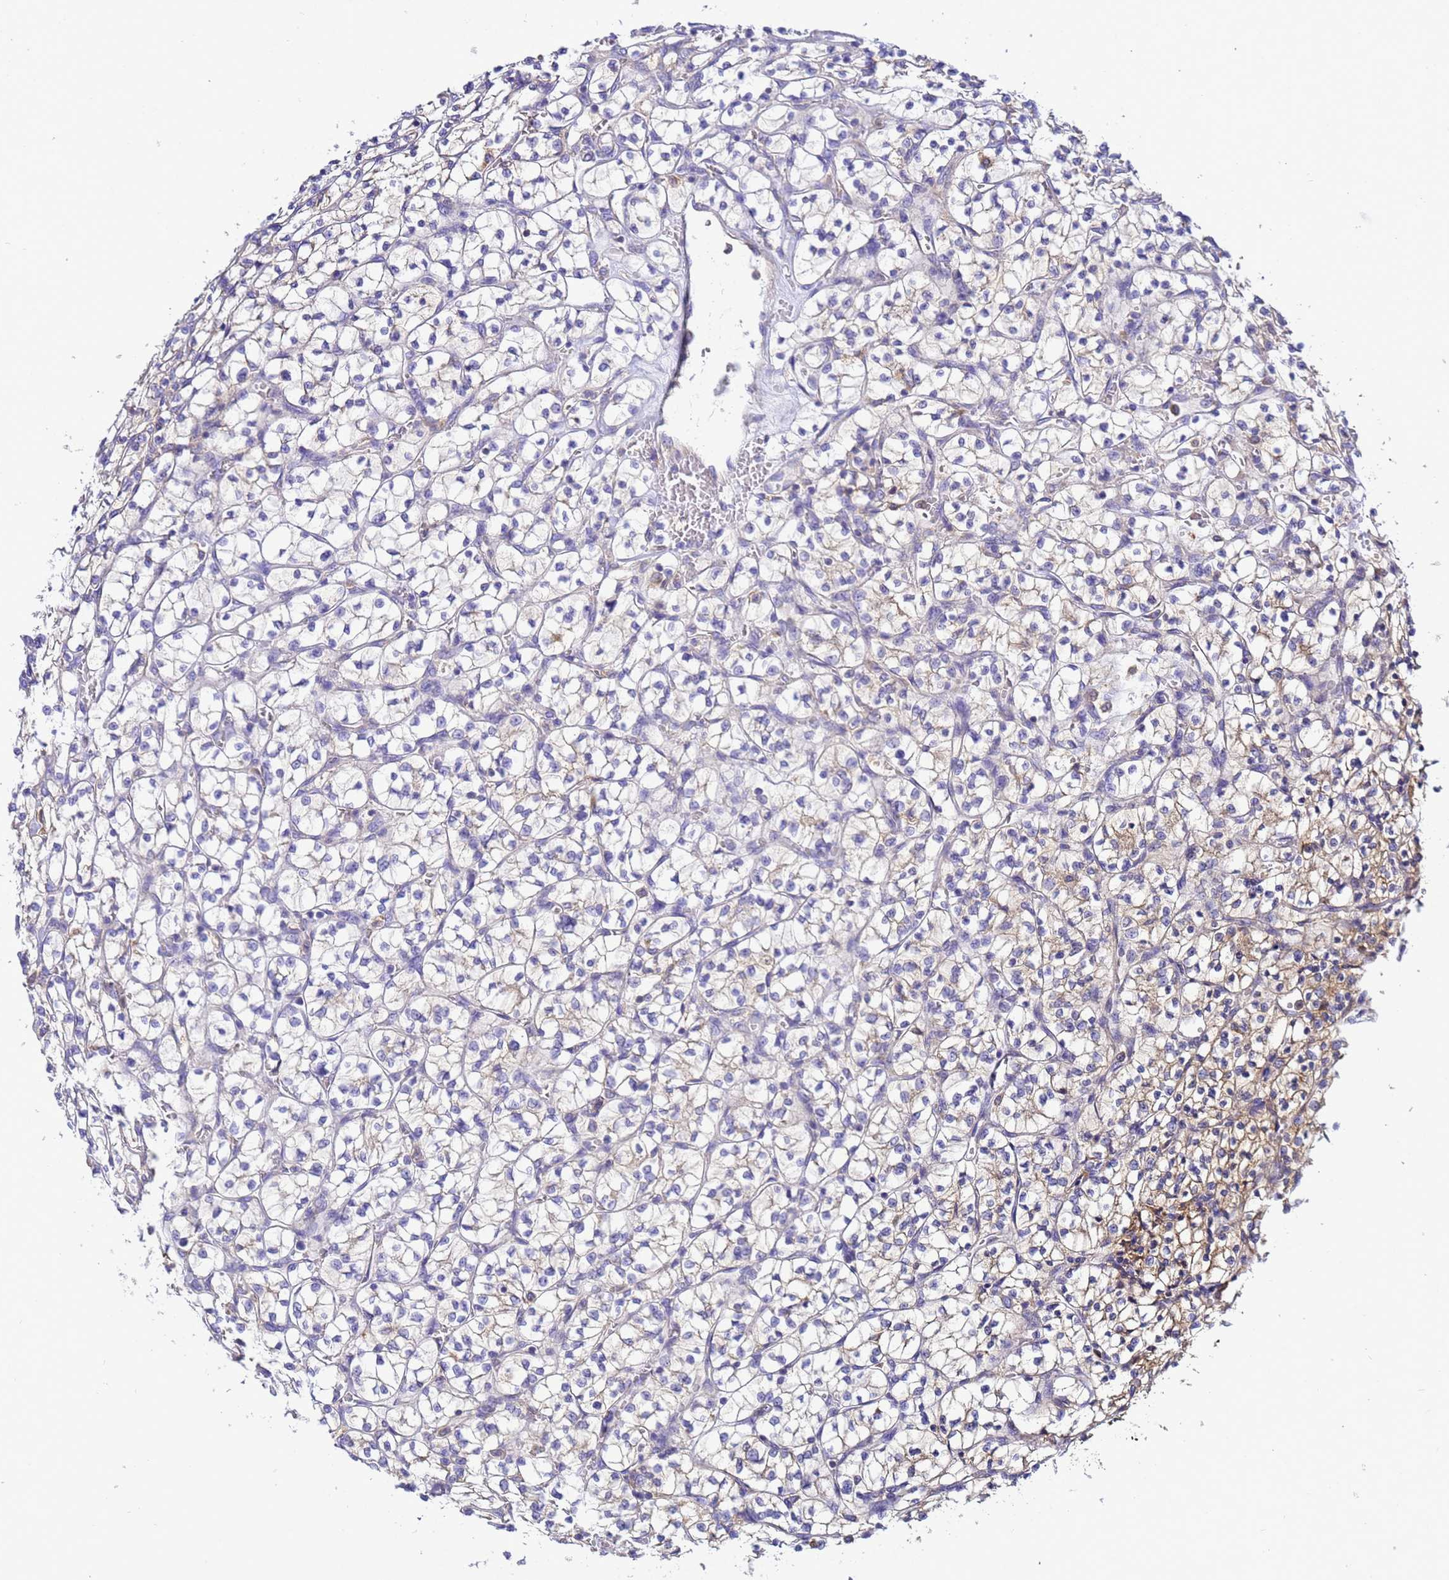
{"staining": {"intensity": "moderate", "quantity": "<25%", "location": "cytoplasmic/membranous"}, "tissue": "renal cancer", "cell_type": "Tumor cells", "image_type": "cancer", "snomed": [{"axis": "morphology", "description": "Adenocarcinoma, NOS"}, {"axis": "topography", "description": "Kidney"}], "caption": "This is an image of IHC staining of renal cancer, which shows moderate staining in the cytoplasmic/membranous of tumor cells.", "gene": "NARS1", "patient": {"sex": "female", "age": 64}}